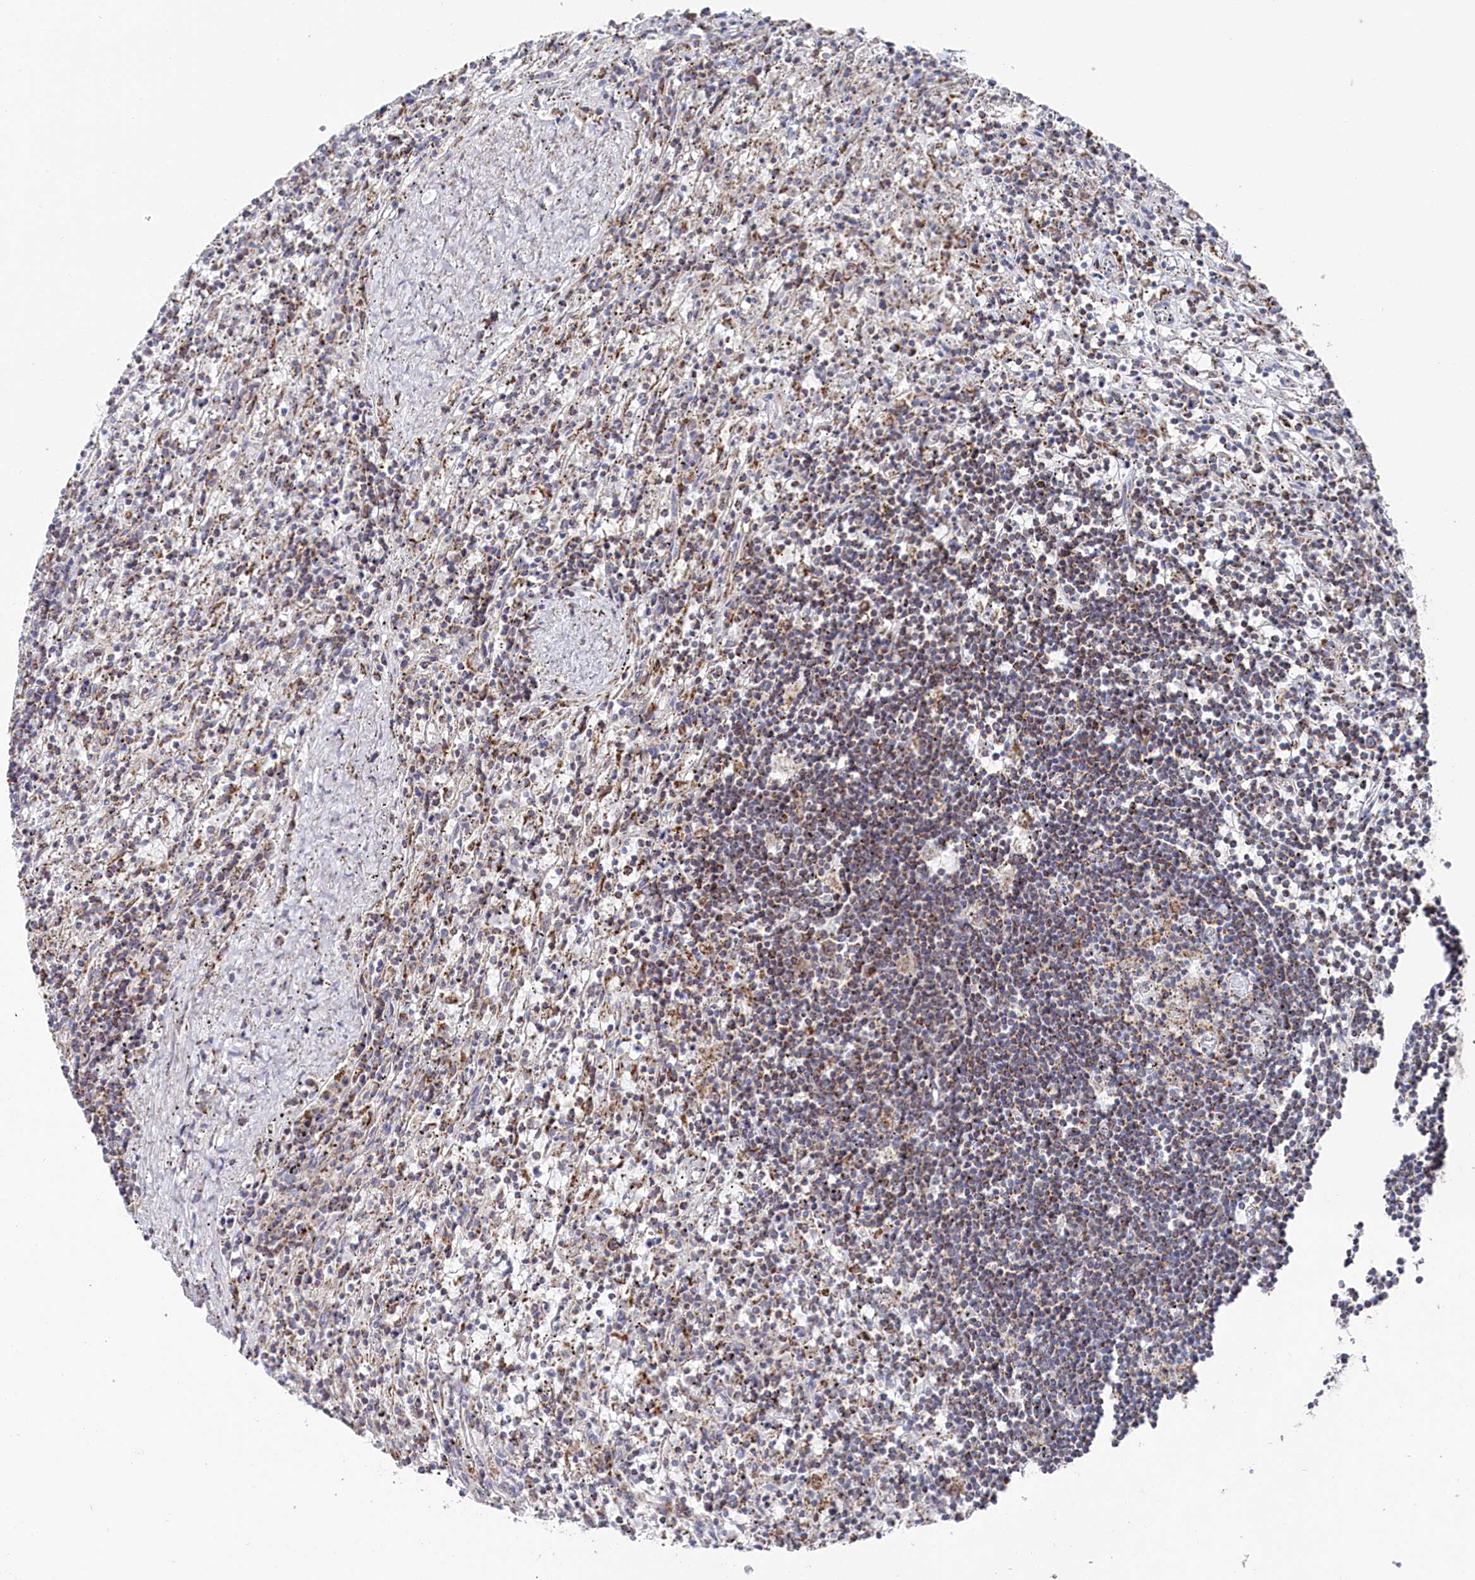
{"staining": {"intensity": "moderate", "quantity": "25%-75%", "location": "cytoplasmic/membranous"}, "tissue": "lymphoma", "cell_type": "Tumor cells", "image_type": "cancer", "snomed": [{"axis": "morphology", "description": "Malignant lymphoma, non-Hodgkin's type, Low grade"}, {"axis": "topography", "description": "Spleen"}], "caption": "The immunohistochemical stain labels moderate cytoplasmic/membranous positivity in tumor cells of lymphoma tissue.", "gene": "GLS2", "patient": {"sex": "male", "age": 76}}